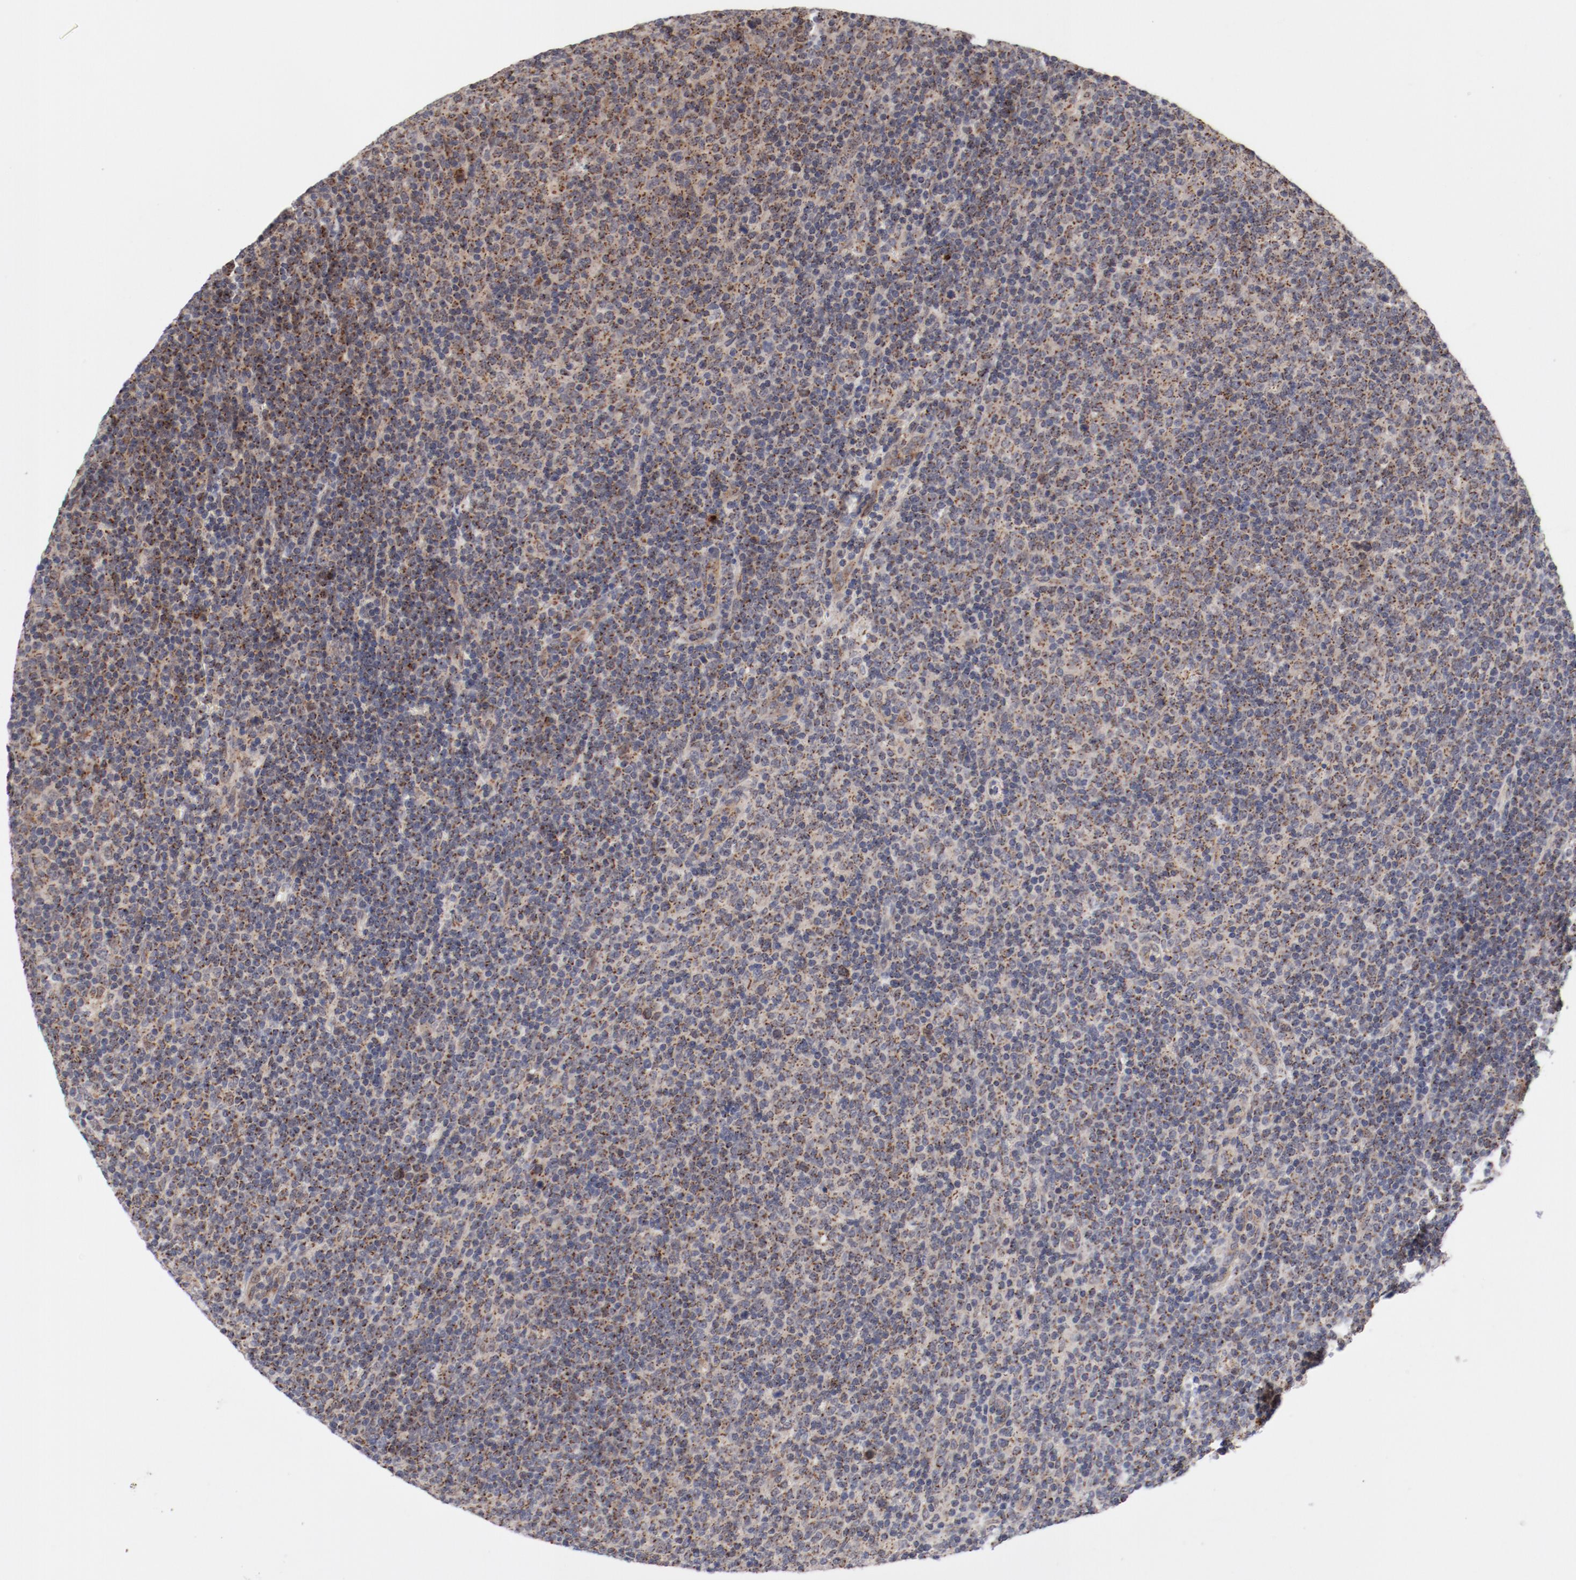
{"staining": {"intensity": "weak", "quantity": ">75%", "location": "cytoplasmic/membranous"}, "tissue": "lymphoma", "cell_type": "Tumor cells", "image_type": "cancer", "snomed": [{"axis": "morphology", "description": "Malignant lymphoma, non-Hodgkin's type, Low grade"}, {"axis": "topography", "description": "Lymph node"}], "caption": "A low amount of weak cytoplasmic/membranous staining is identified in about >75% of tumor cells in malignant lymphoma, non-Hodgkin's type (low-grade) tissue.", "gene": "RPL12", "patient": {"sex": "male", "age": 70}}